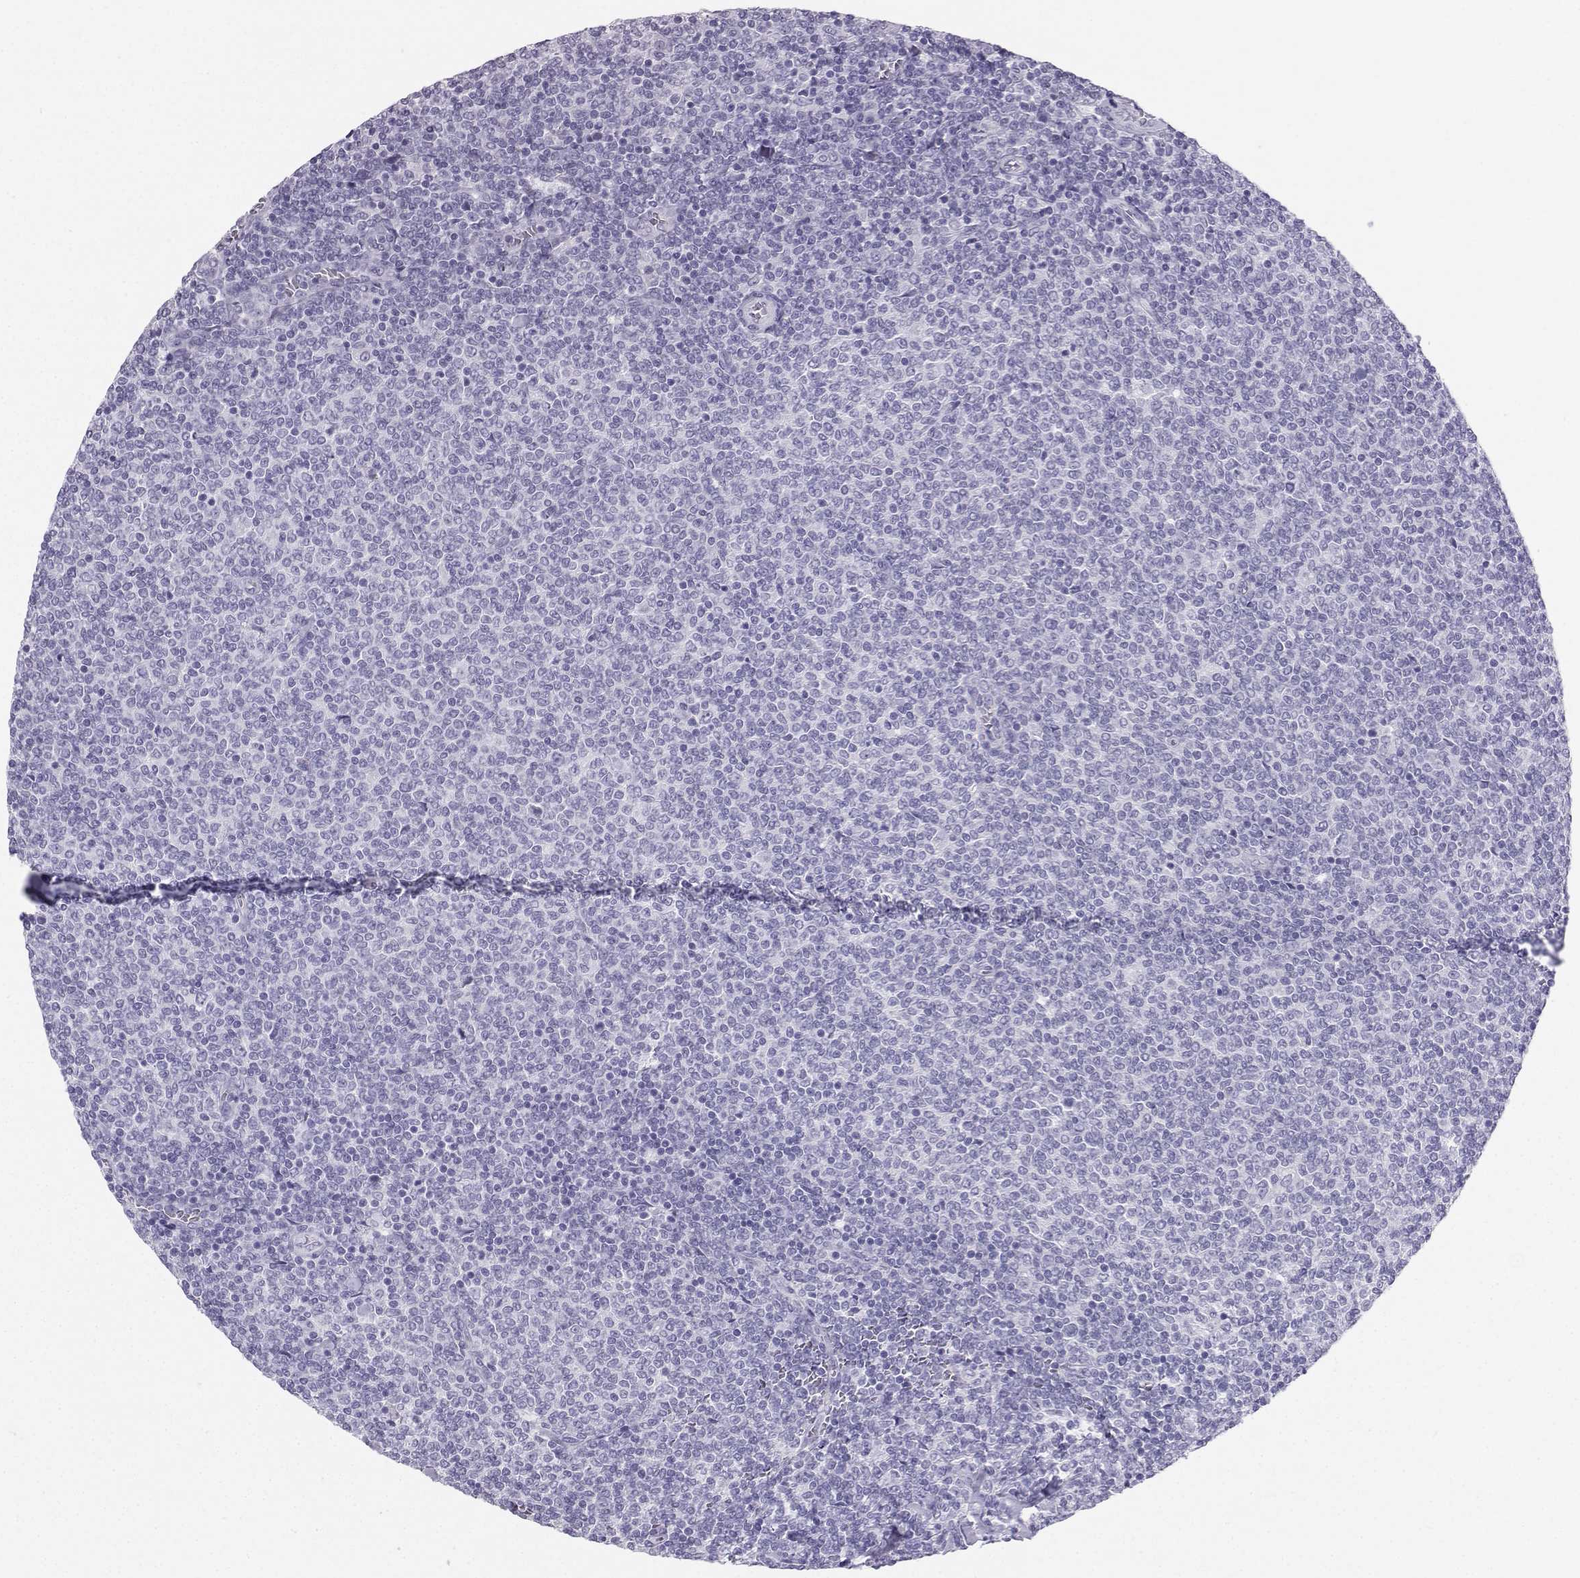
{"staining": {"intensity": "negative", "quantity": "none", "location": "none"}, "tissue": "lymphoma", "cell_type": "Tumor cells", "image_type": "cancer", "snomed": [{"axis": "morphology", "description": "Malignant lymphoma, non-Hodgkin's type, Low grade"}, {"axis": "topography", "description": "Lymph node"}], "caption": "Protein analysis of low-grade malignant lymphoma, non-Hodgkin's type exhibits no significant staining in tumor cells. The staining is performed using DAB brown chromogen with nuclei counter-stained in using hematoxylin.", "gene": "IQCD", "patient": {"sex": "male", "age": 52}}